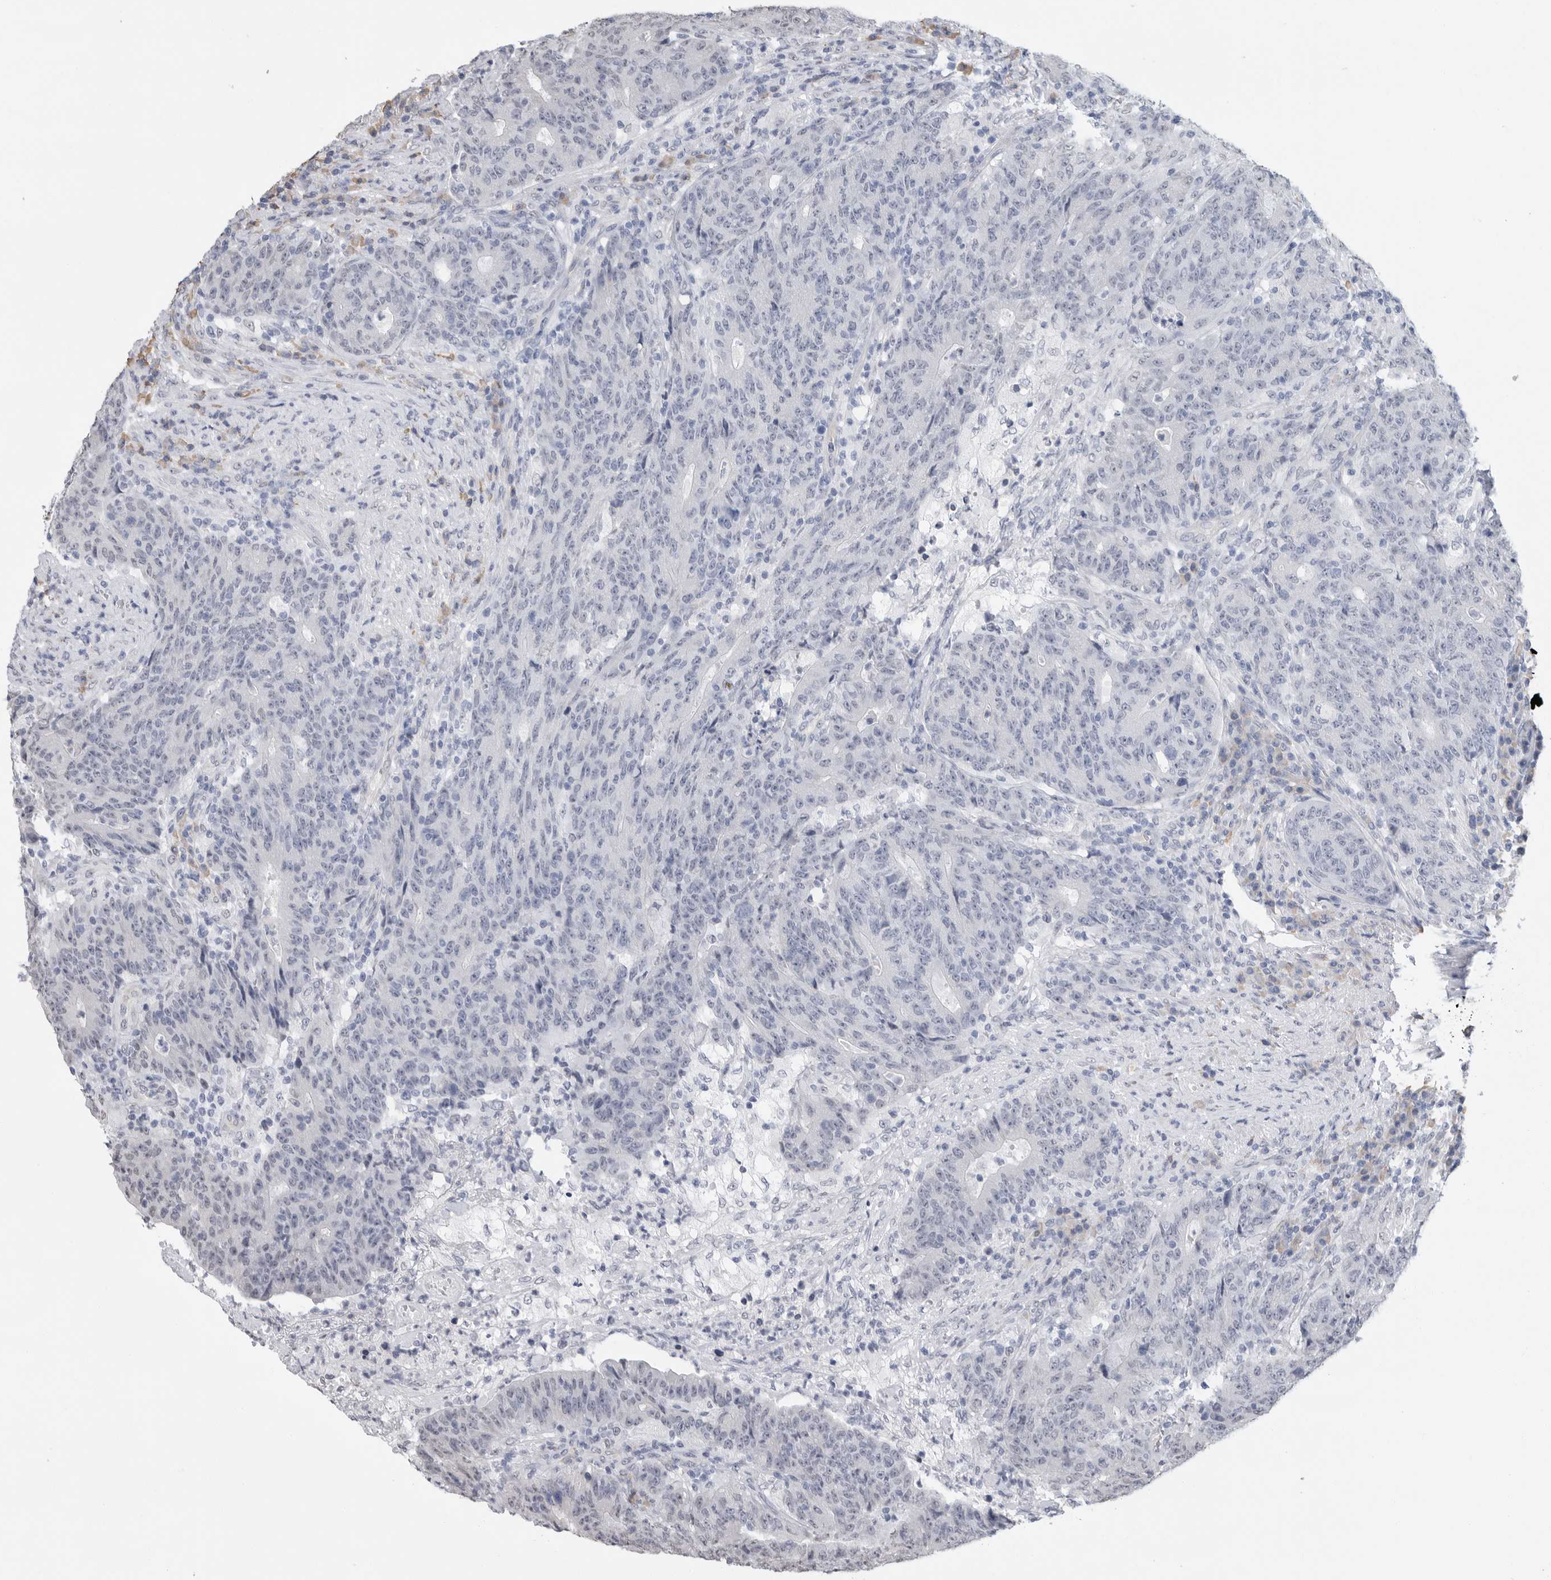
{"staining": {"intensity": "negative", "quantity": "none", "location": "none"}, "tissue": "colorectal cancer", "cell_type": "Tumor cells", "image_type": "cancer", "snomed": [{"axis": "morphology", "description": "Normal tissue, NOS"}, {"axis": "morphology", "description": "Adenocarcinoma, NOS"}, {"axis": "topography", "description": "Colon"}], "caption": "High magnification brightfield microscopy of colorectal cancer (adenocarcinoma) stained with DAB (3,3'-diaminobenzidine) (brown) and counterstained with hematoxylin (blue): tumor cells show no significant expression. (DAB IHC visualized using brightfield microscopy, high magnification).", "gene": "ARHGEF10", "patient": {"sex": "female", "age": 75}}